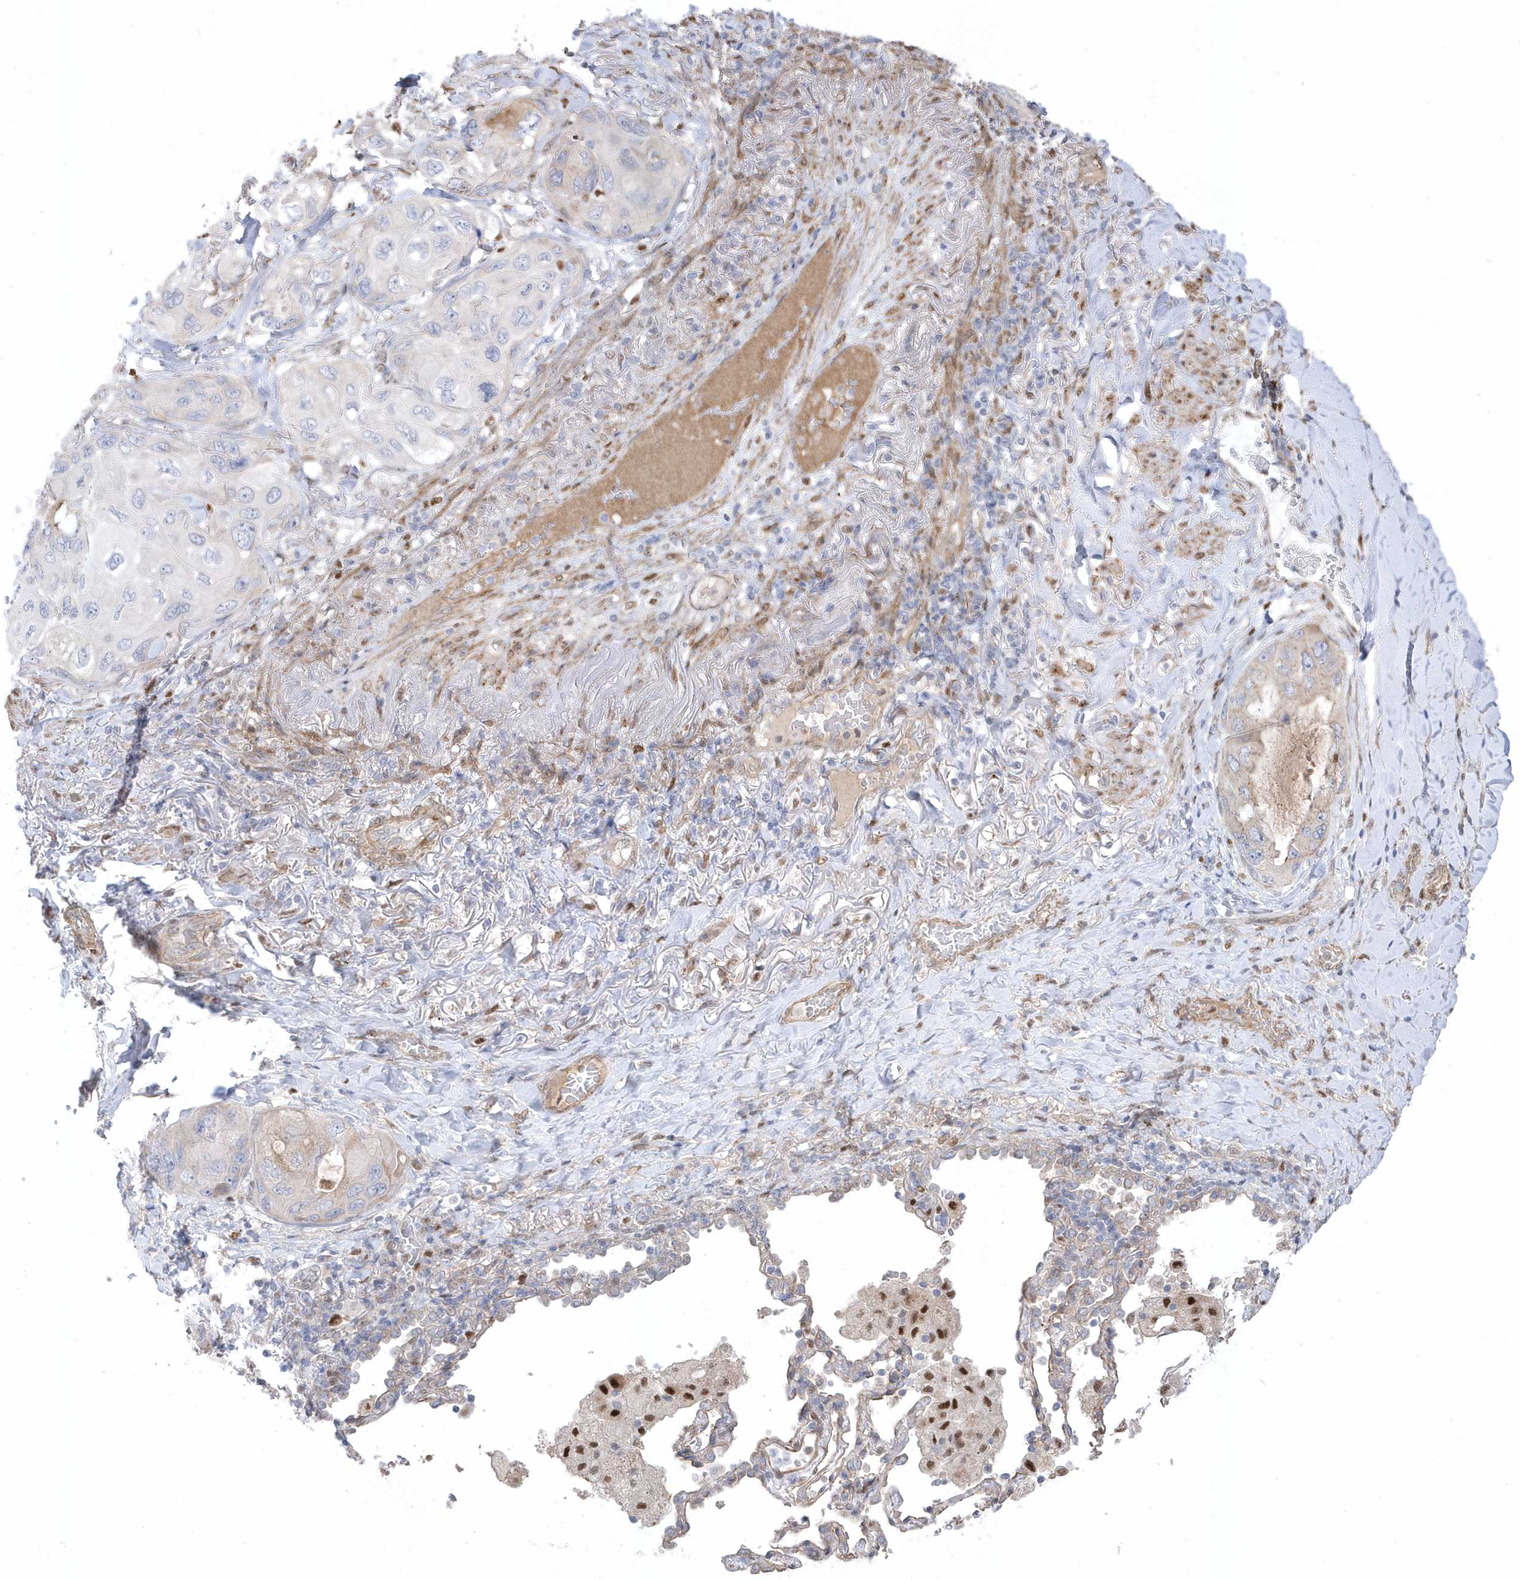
{"staining": {"intensity": "moderate", "quantity": "<25%", "location": "cytoplasmic/membranous"}, "tissue": "lung cancer", "cell_type": "Tumor cells", "image_type": "cancer", "snomed": [{"axis": "morphology", "description": "Squamous cell carcinoma, NOS"}, {"axis": "topography", "description": "Lung"}], "caption": "Lung cancer (squamous cell carcinoma) tissue shows moderate cytoplasmic/membranous staining in about <25% of tumor cells", "gene": "GTPBP6", "patient": {"sex": "female", "age": 73}}